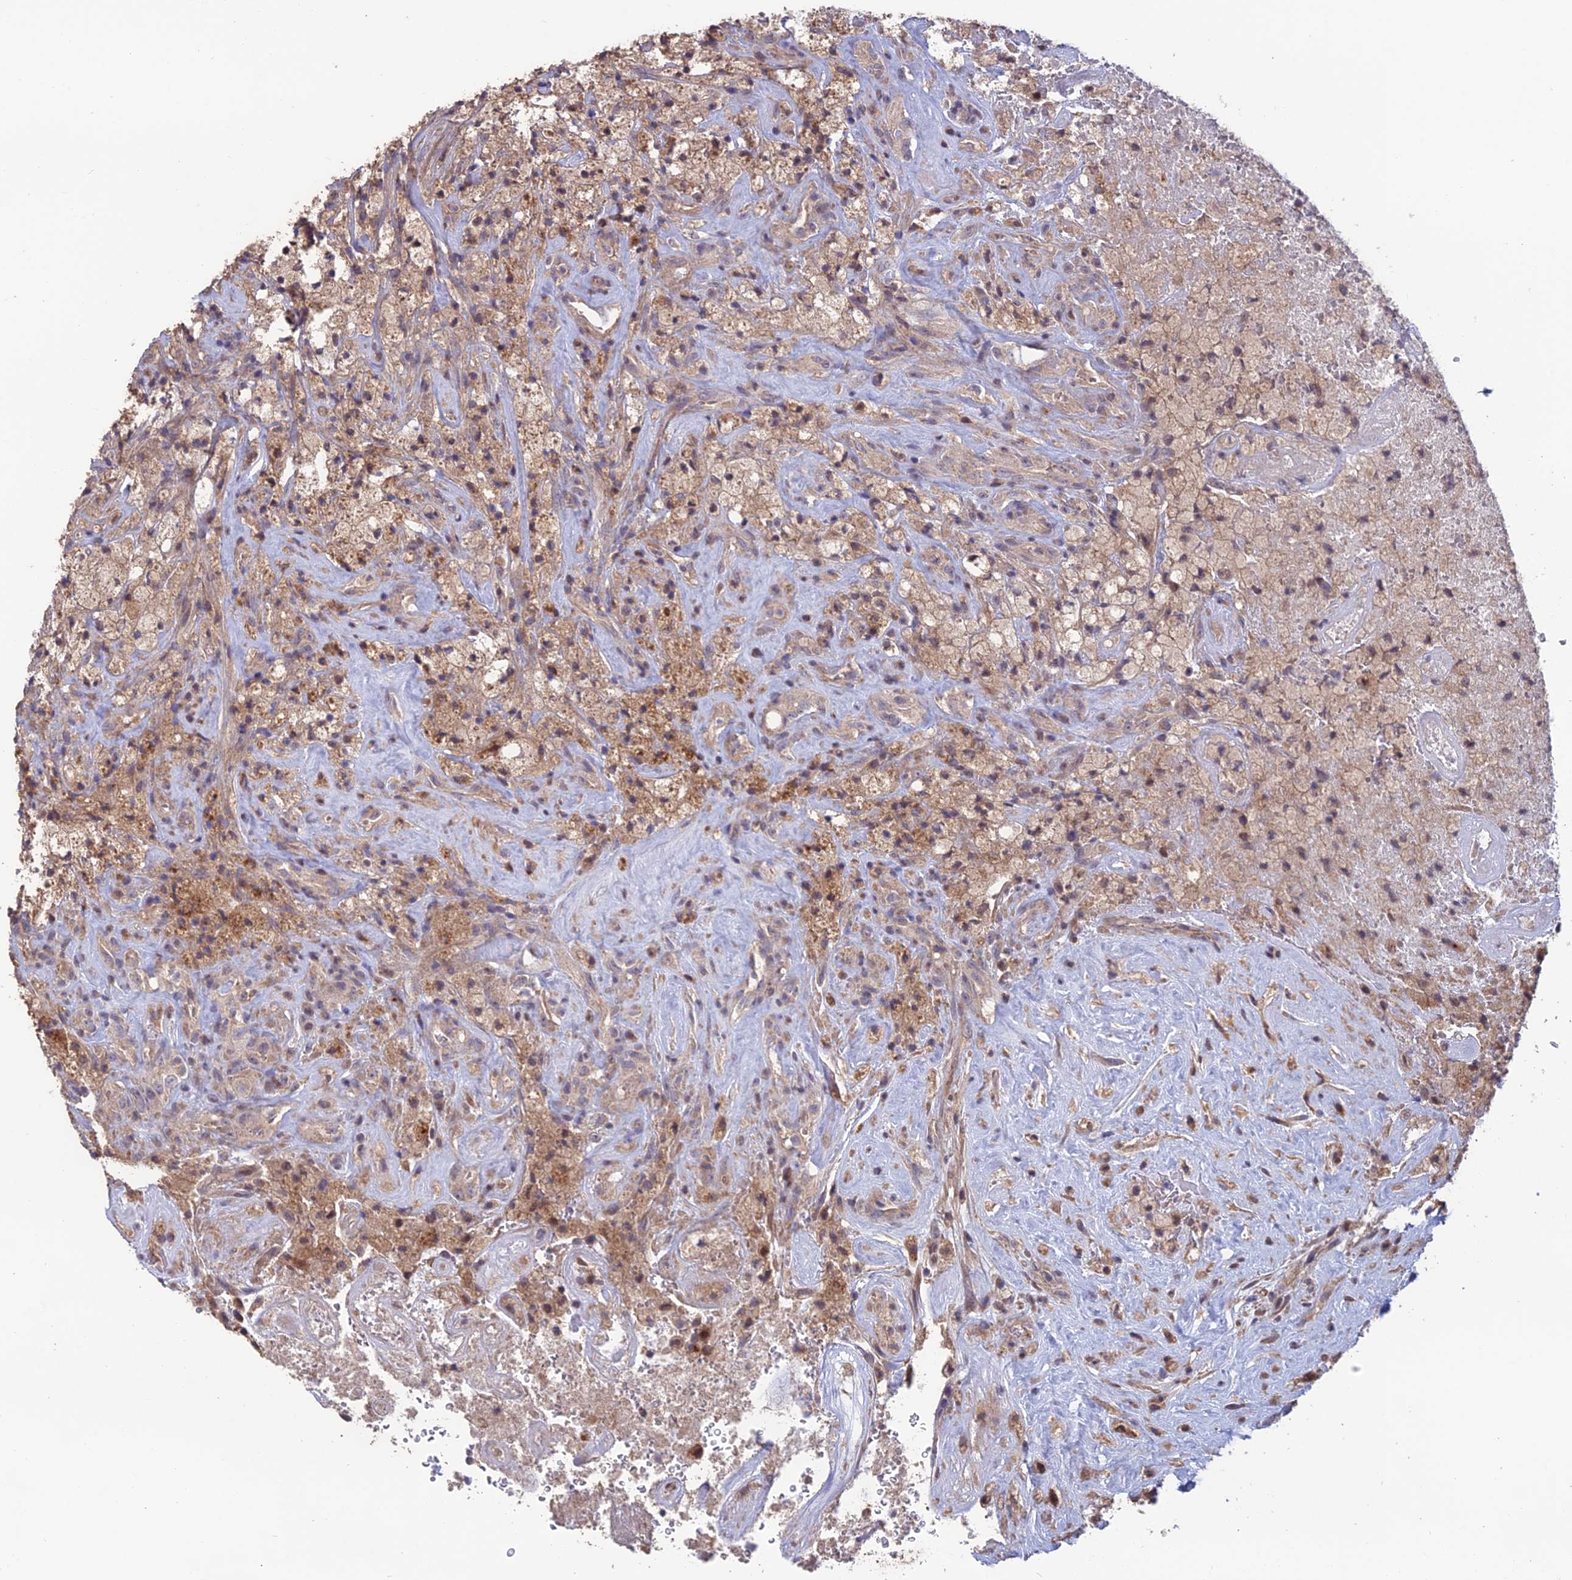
{"staining": {"intensity": "weak", "quantity": "<25%", "location": "cytoplasmic/membranous"}, "tissue": "glioma", "cell_type": "Tumor cells", "image_type": "cancer", "snomed": [{"axis": "morphology", "description": "Glioma, malignant, High grade"}, {"axis": "topography", "description": "Brain"}], "caption": "Immunohistochemical staining of human glioma shows no significant expression in tumor cells.", "gene": "SHISA5", "patient": {"sex": "male", "age": 69}}